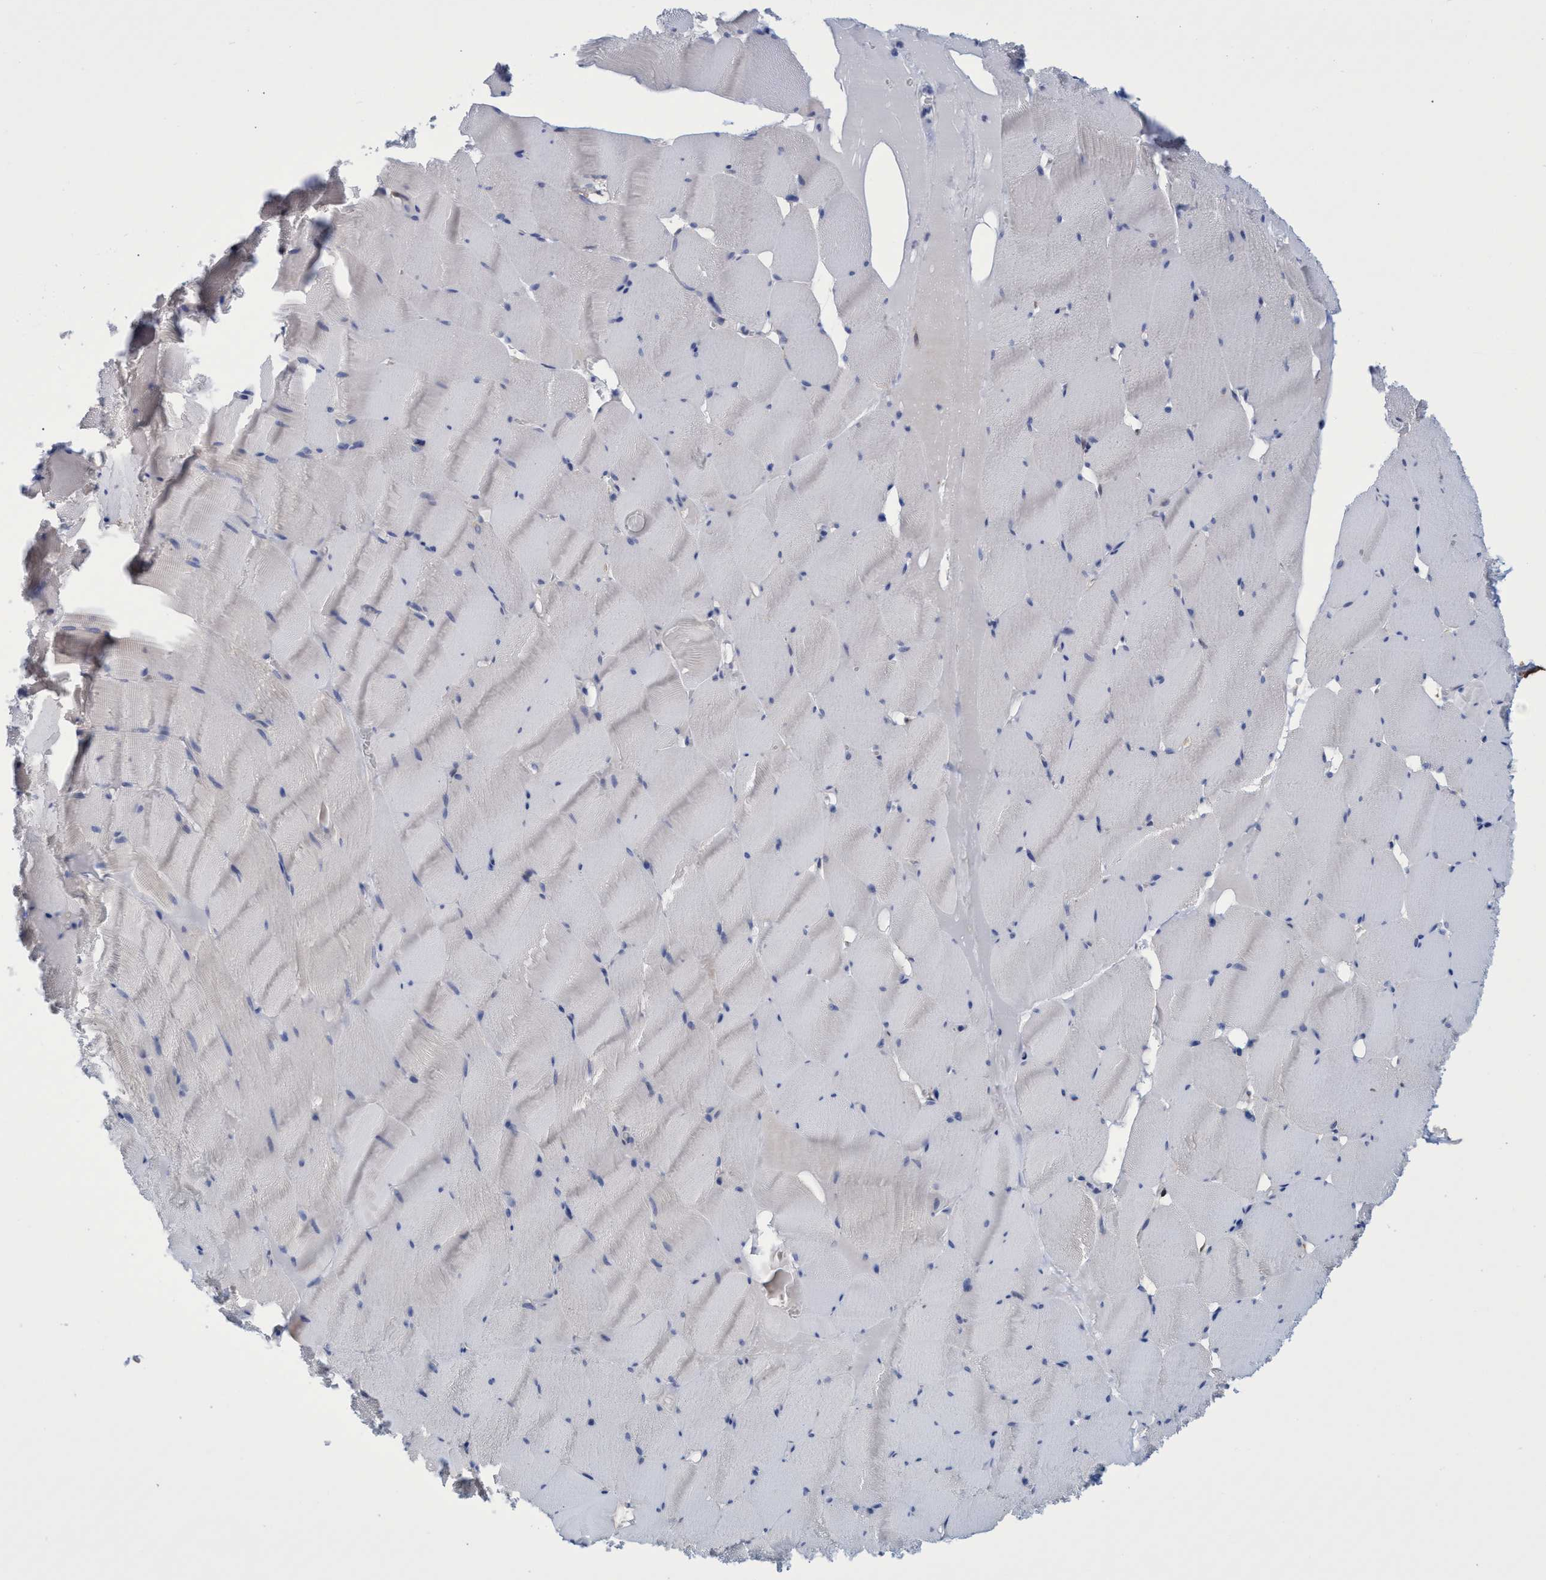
{"staining": {"intensity": "moderate", "quantity": "<25%", "location": "cytoplasmic/membranous"}, "tissue": "skeletal muscle", "cell_type": "Myocytes", "image_type": "normal", "snomed": [{"axis": "morphology", "description": "Normal tissue, NOS"}, {"axis": "topography", "description": "Skeletal muscle"}], "caption": "This histopathology image shows unremarkable skeletal muscle stained with immunohistochemistry (IHC) to label a protein in brown. The cytoplasmic/membranous of myocytes show moderate positivity for the protein. Nuclei are counter-stained blue.", "gene": "CRYZ", "patient": {"sex": "male", "age": 62}}